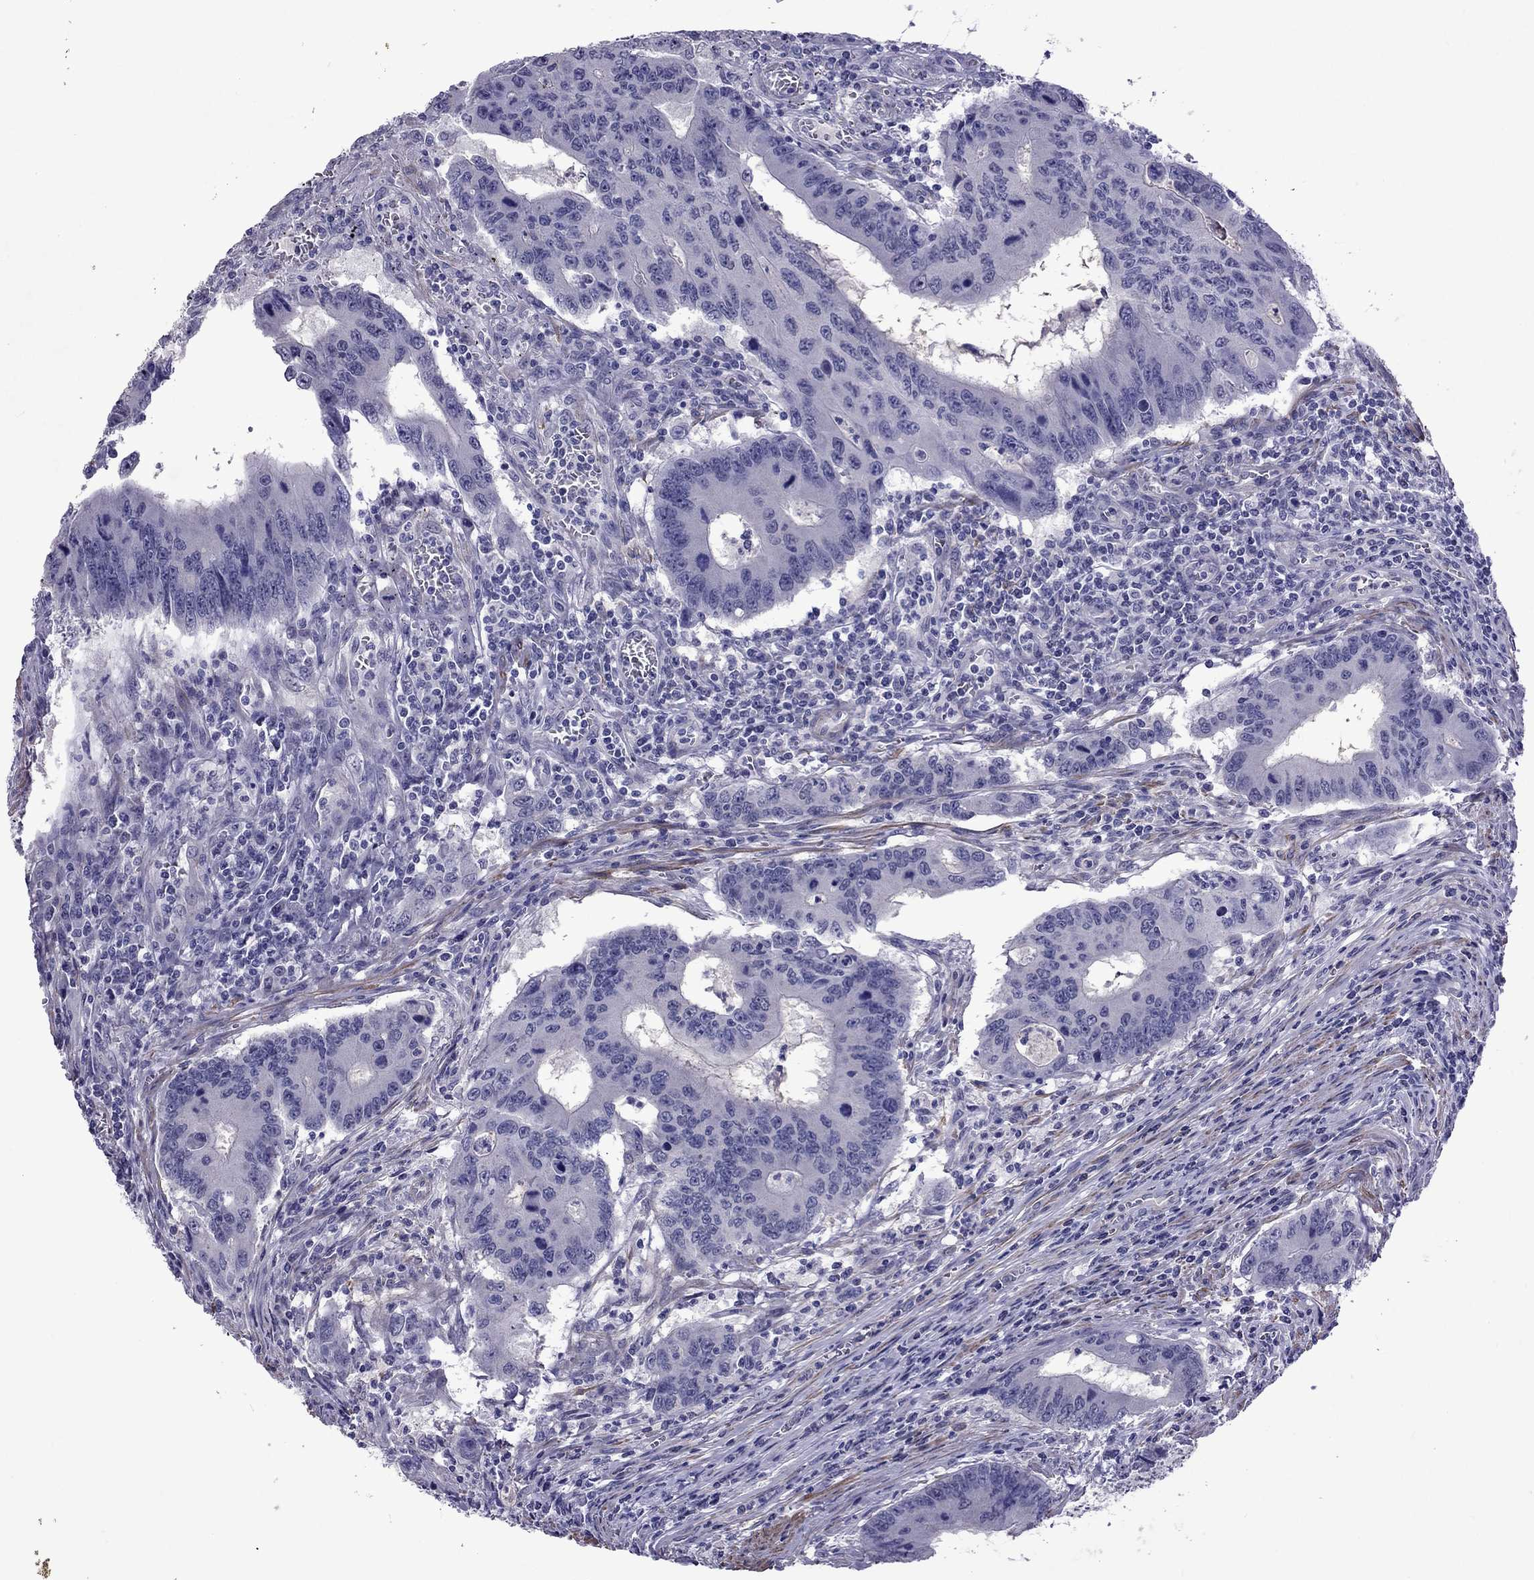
{"staining": {"intensity": "negative", "quantity": "none", "location": "none"}, "tissue": "colorectal cancer", "cell_type": "Tumor cells", "image_type": "cancer", "snomed": [{"axis": "morphology", "description": "Adenocarcinoma, NOS"}, {"axis": "topography", "description": "Colon"}], "caption": "The image exhibits no significant positivity in tumor cells of colorectal adenocarcinoma.", "gene": "CHRNA5", "patient": {"sex": "male", "age": 53}}